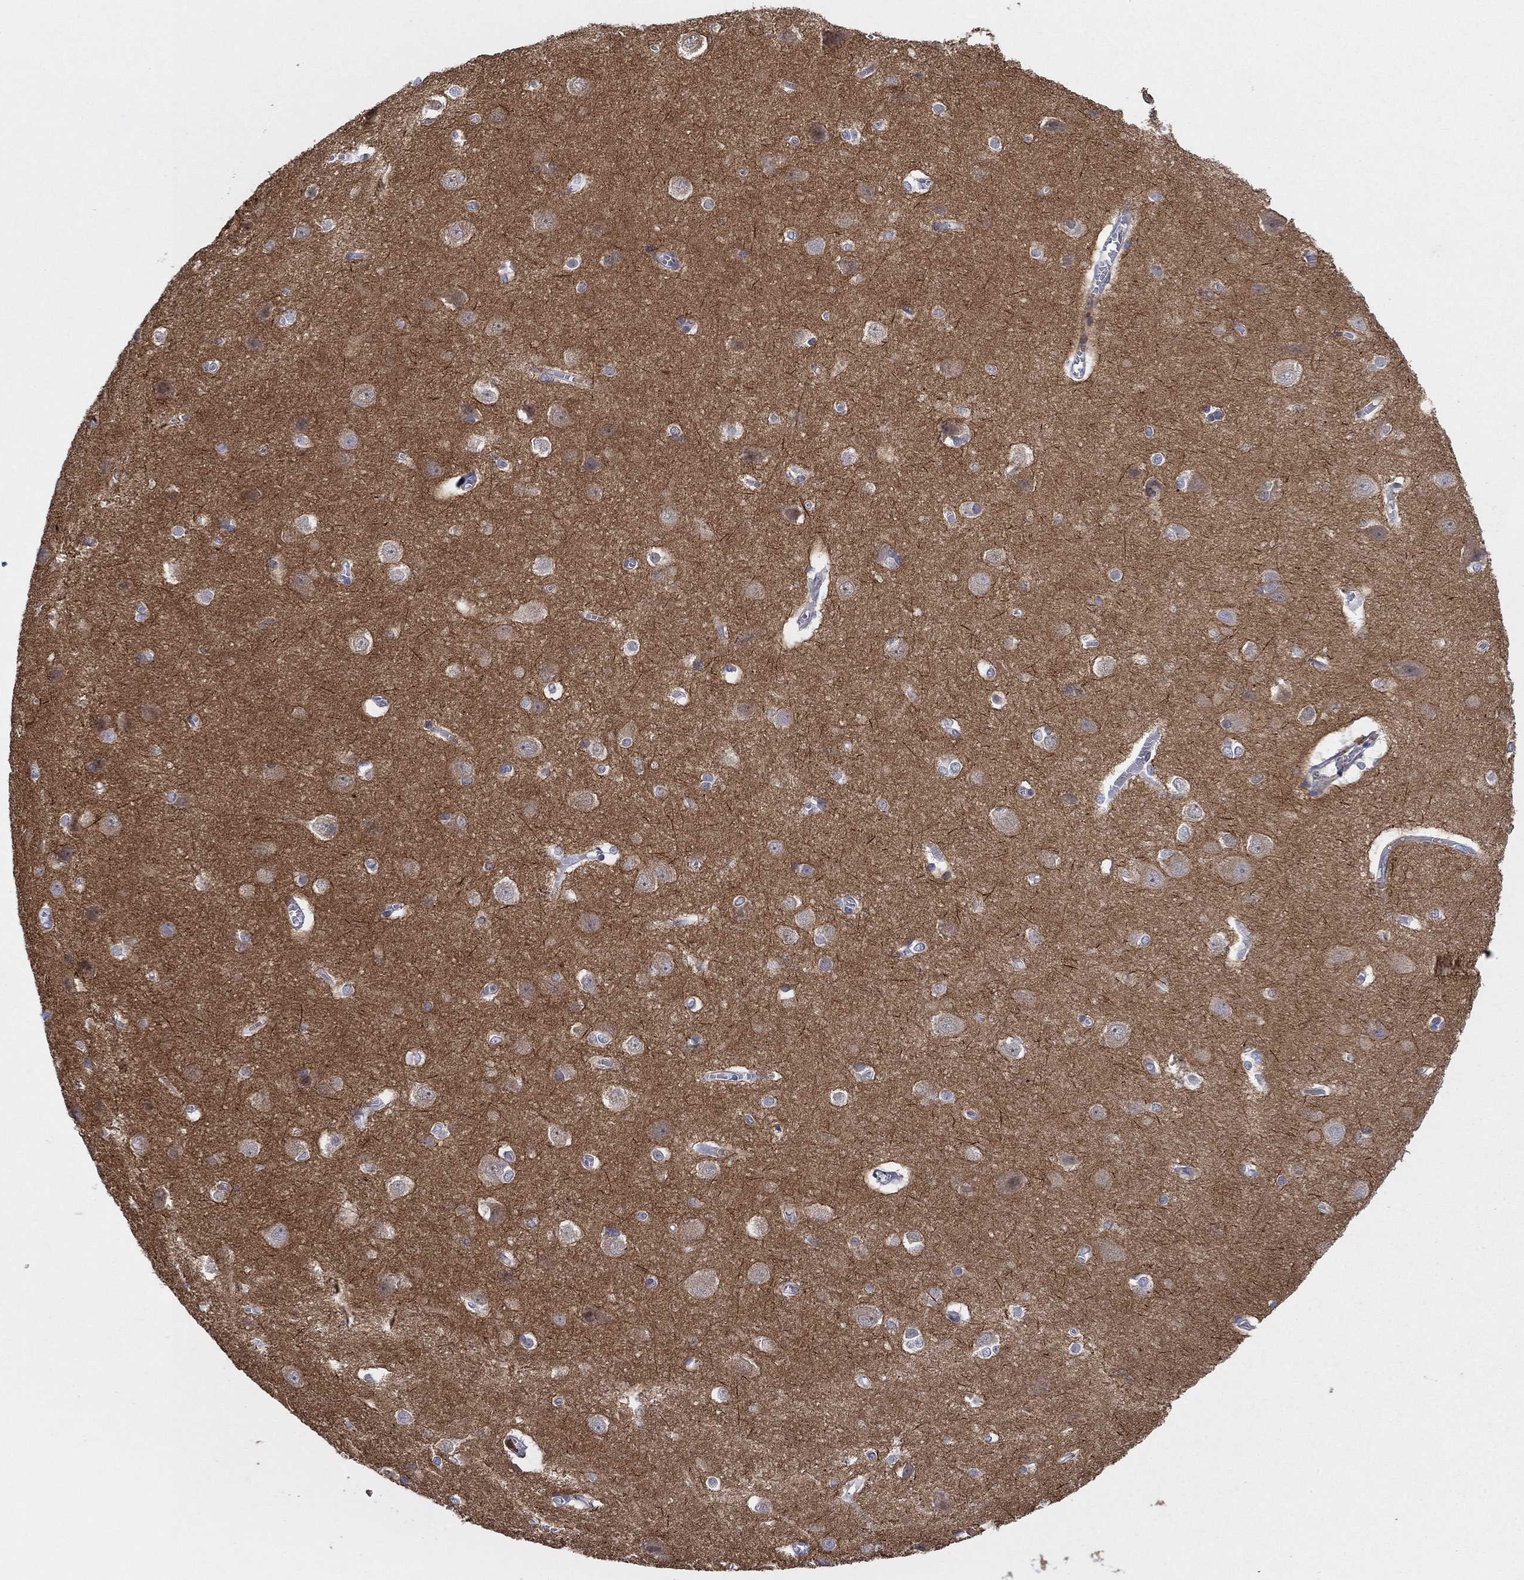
{"staining": {"intensity": "negative", "quantity": "none", "location": "none"}, "tissue": "cerebral cortex", "cell_type": "Endothelial cells", "image_type": "normal", "snomed": [{"axis": "morphology", "description": "Normal tissue, NOS"}, {"axis": "topography", "description": "Cerebral cortex"}], "caption": "A high-resolution photomicrograph shows immunohistochemistry staining of normal cerebral cortex, which displays no significant staining in endothelial cells.", "gene": "AMN1", "patient": {"sex": "male", "age": 37}}